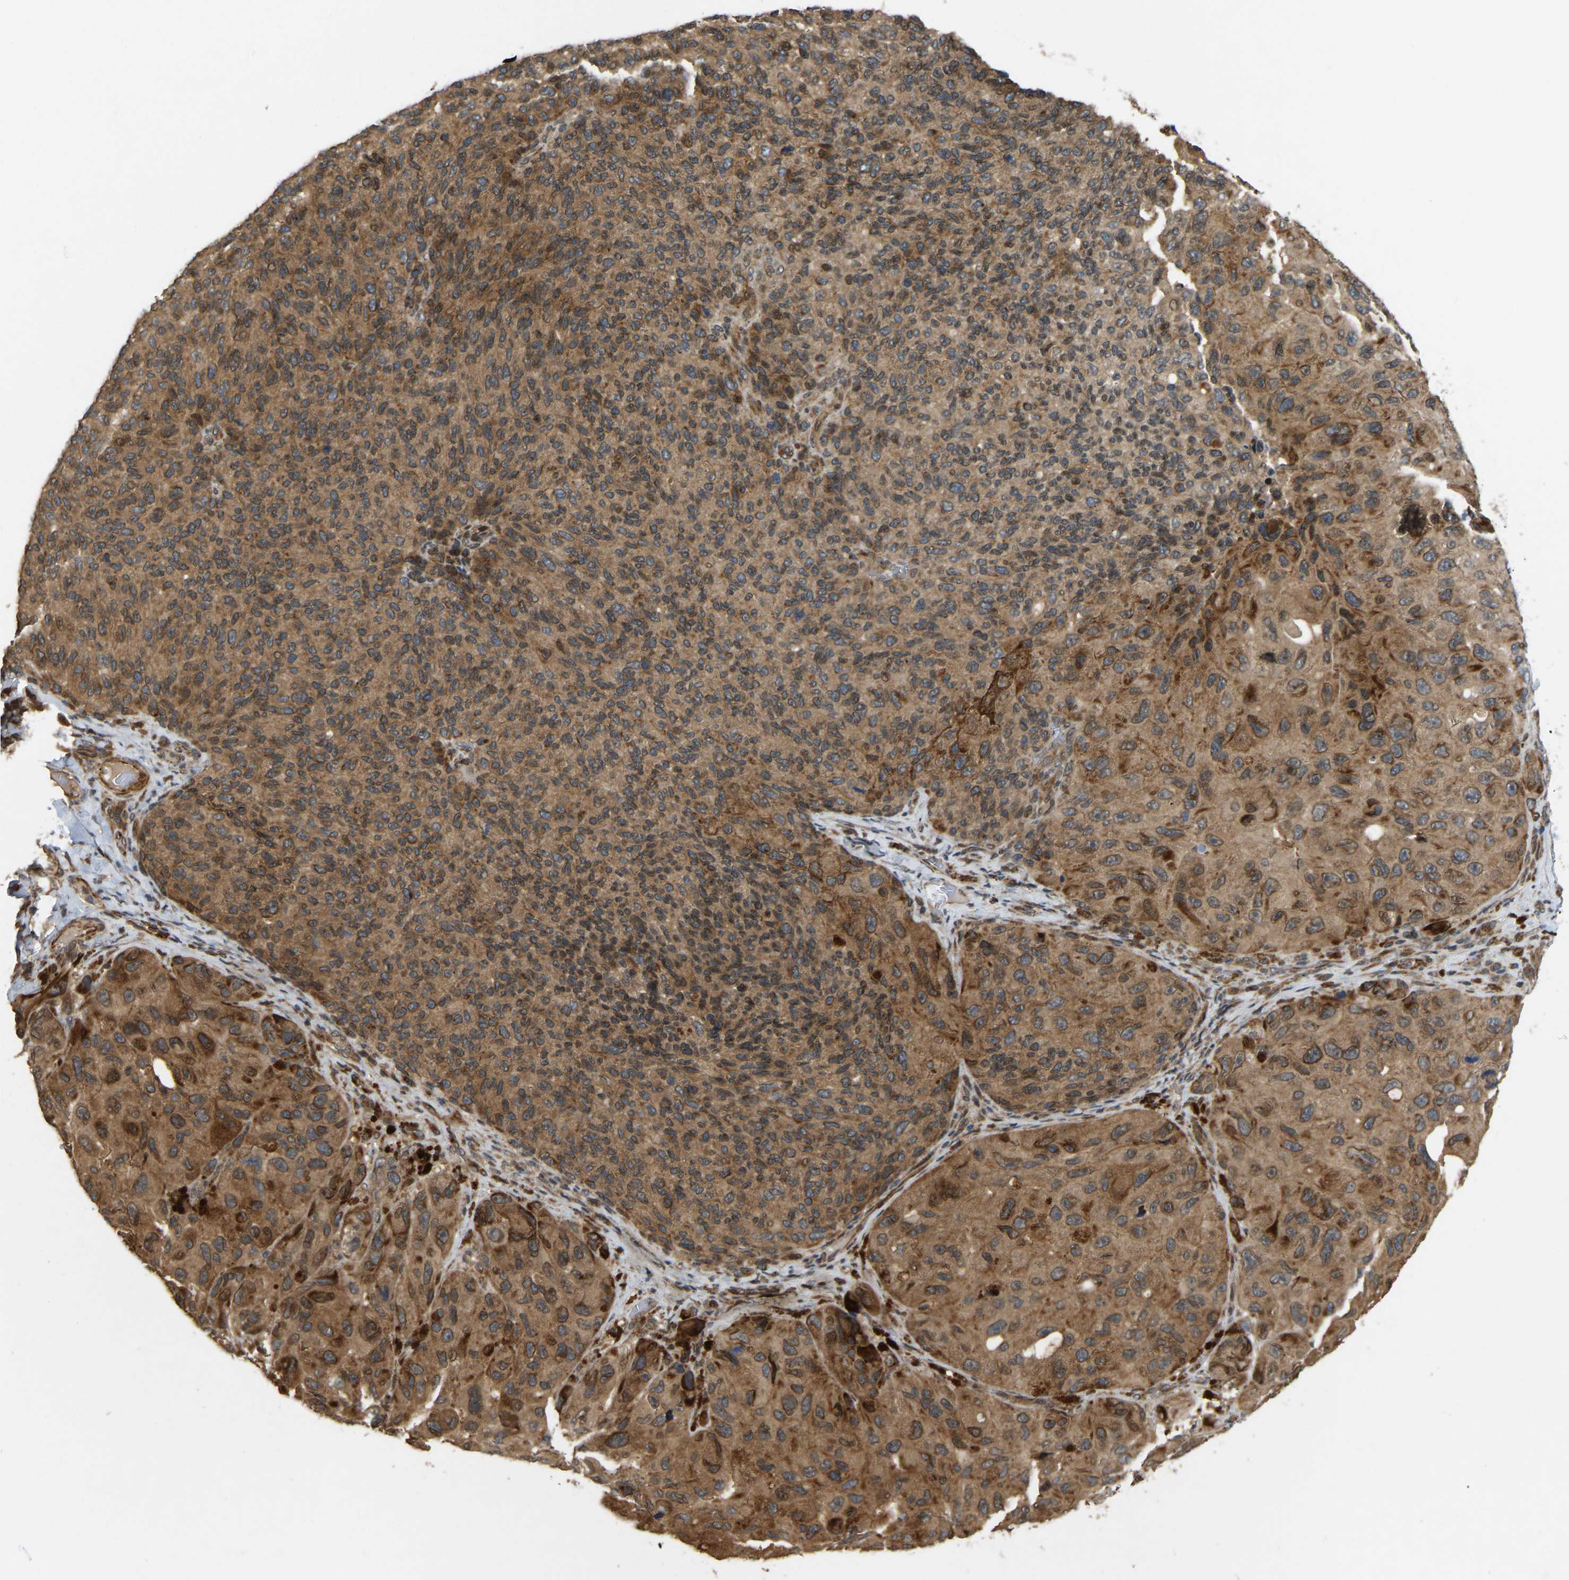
{"staining": {"intensity": "moderate", "quantity": ">75%", "location": "cytoplasmic/membranous,nuclear"}, "tissue": "melanoma", "cell_type": "Tumor cells", "image_type": "cancer", "snomed": [{"axis": "morphology", "description": "Malignant melanoma, NOS"}, {"axis": "topography", "description": "Skin"}], "caption": "An image of malignant melanoma stained for a protein reveals moderate cytoplasmic/membranous and nuclear brown staining in tumor cells.", "gene": "KIAA1549", "patient": {"sex": "female", "age": 73}}